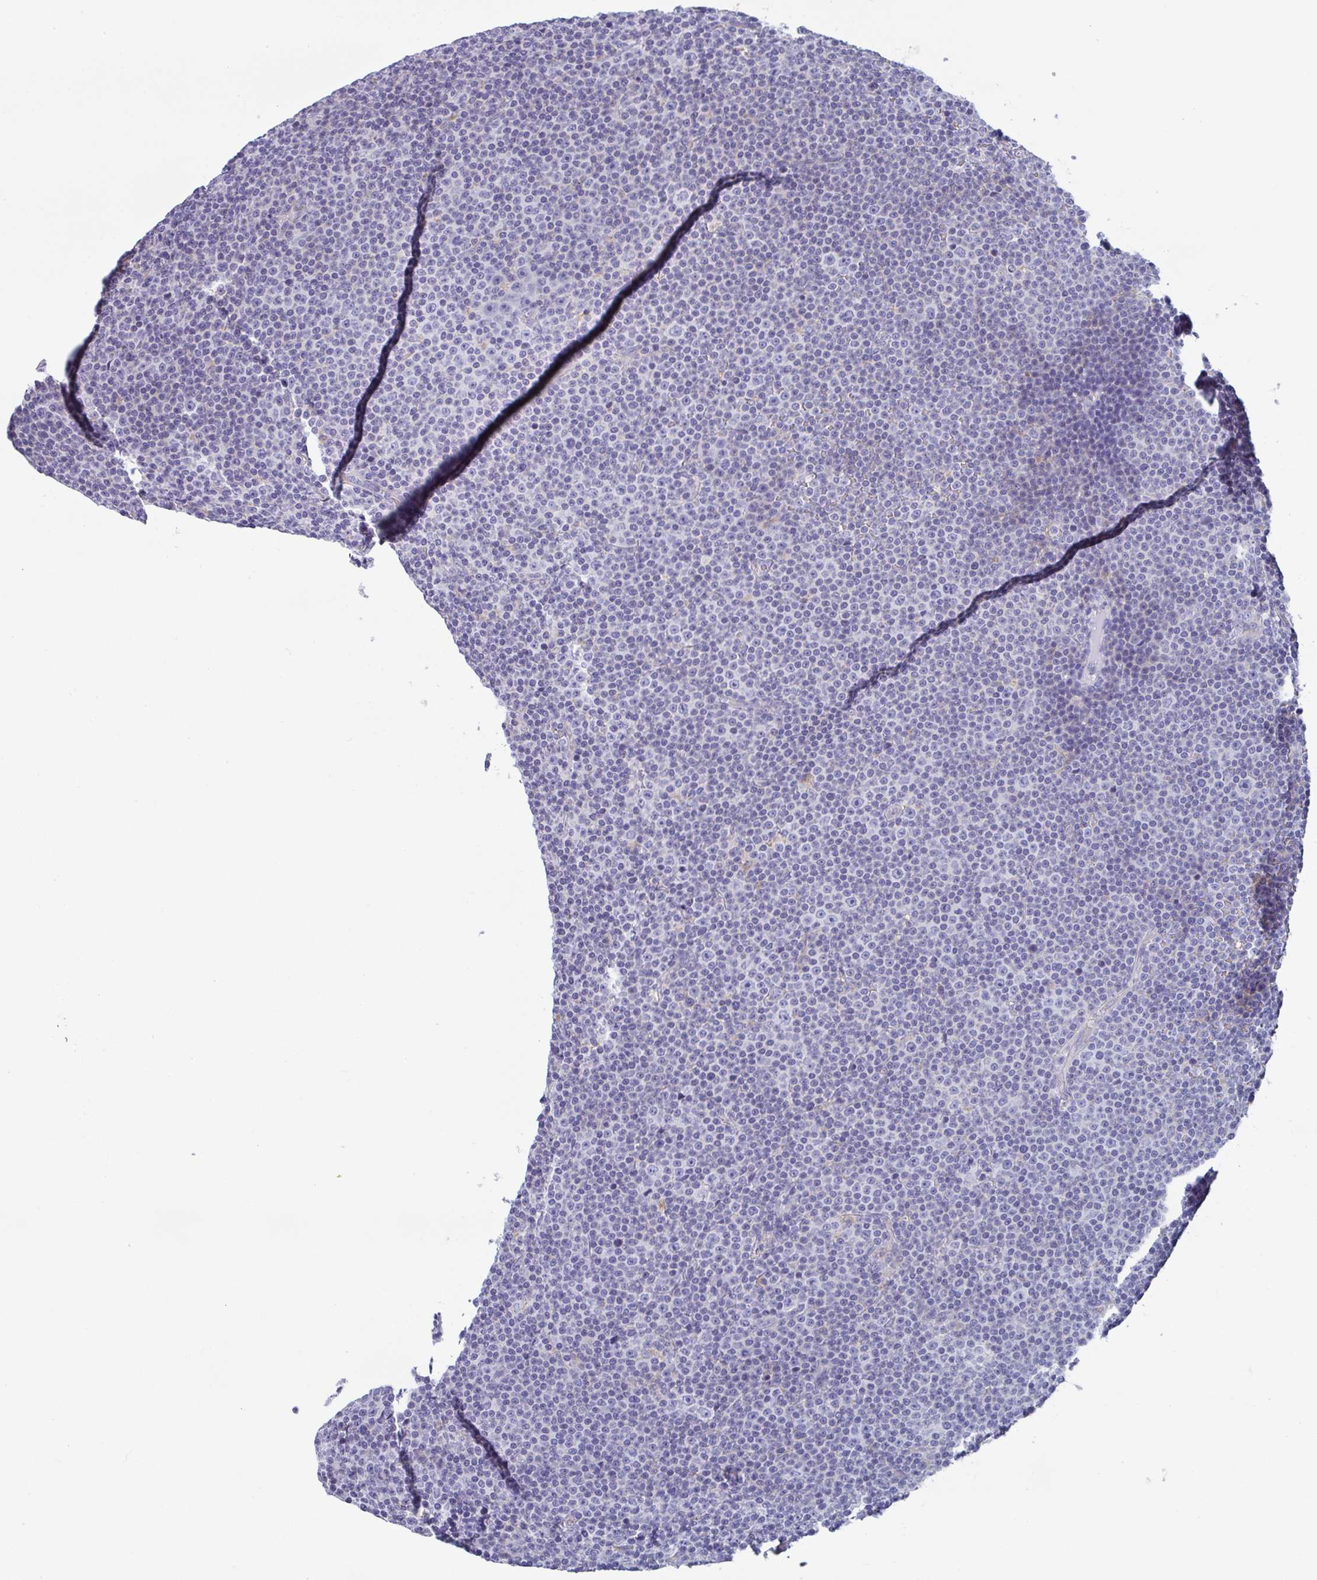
{"staining": {"intensity": "negative", "quantity": "none", "location": "none"}, "tissue": "lymphoma", "cell_type": "Tumor cells", "image_type": "cancer", "snomed": [{"axis": "morphology", "description": "Malignant lymphoma, non-Hodgkin's type, Low grade"}, {"axis": "topography", "description": "Lymph node"}], "caption": "Human lymphoma stained for a protein using immunohistochemistry shows no staining in tumor cells.", "gene": "TFAP2C", "patient": {"sex": "female", "age": 67}}